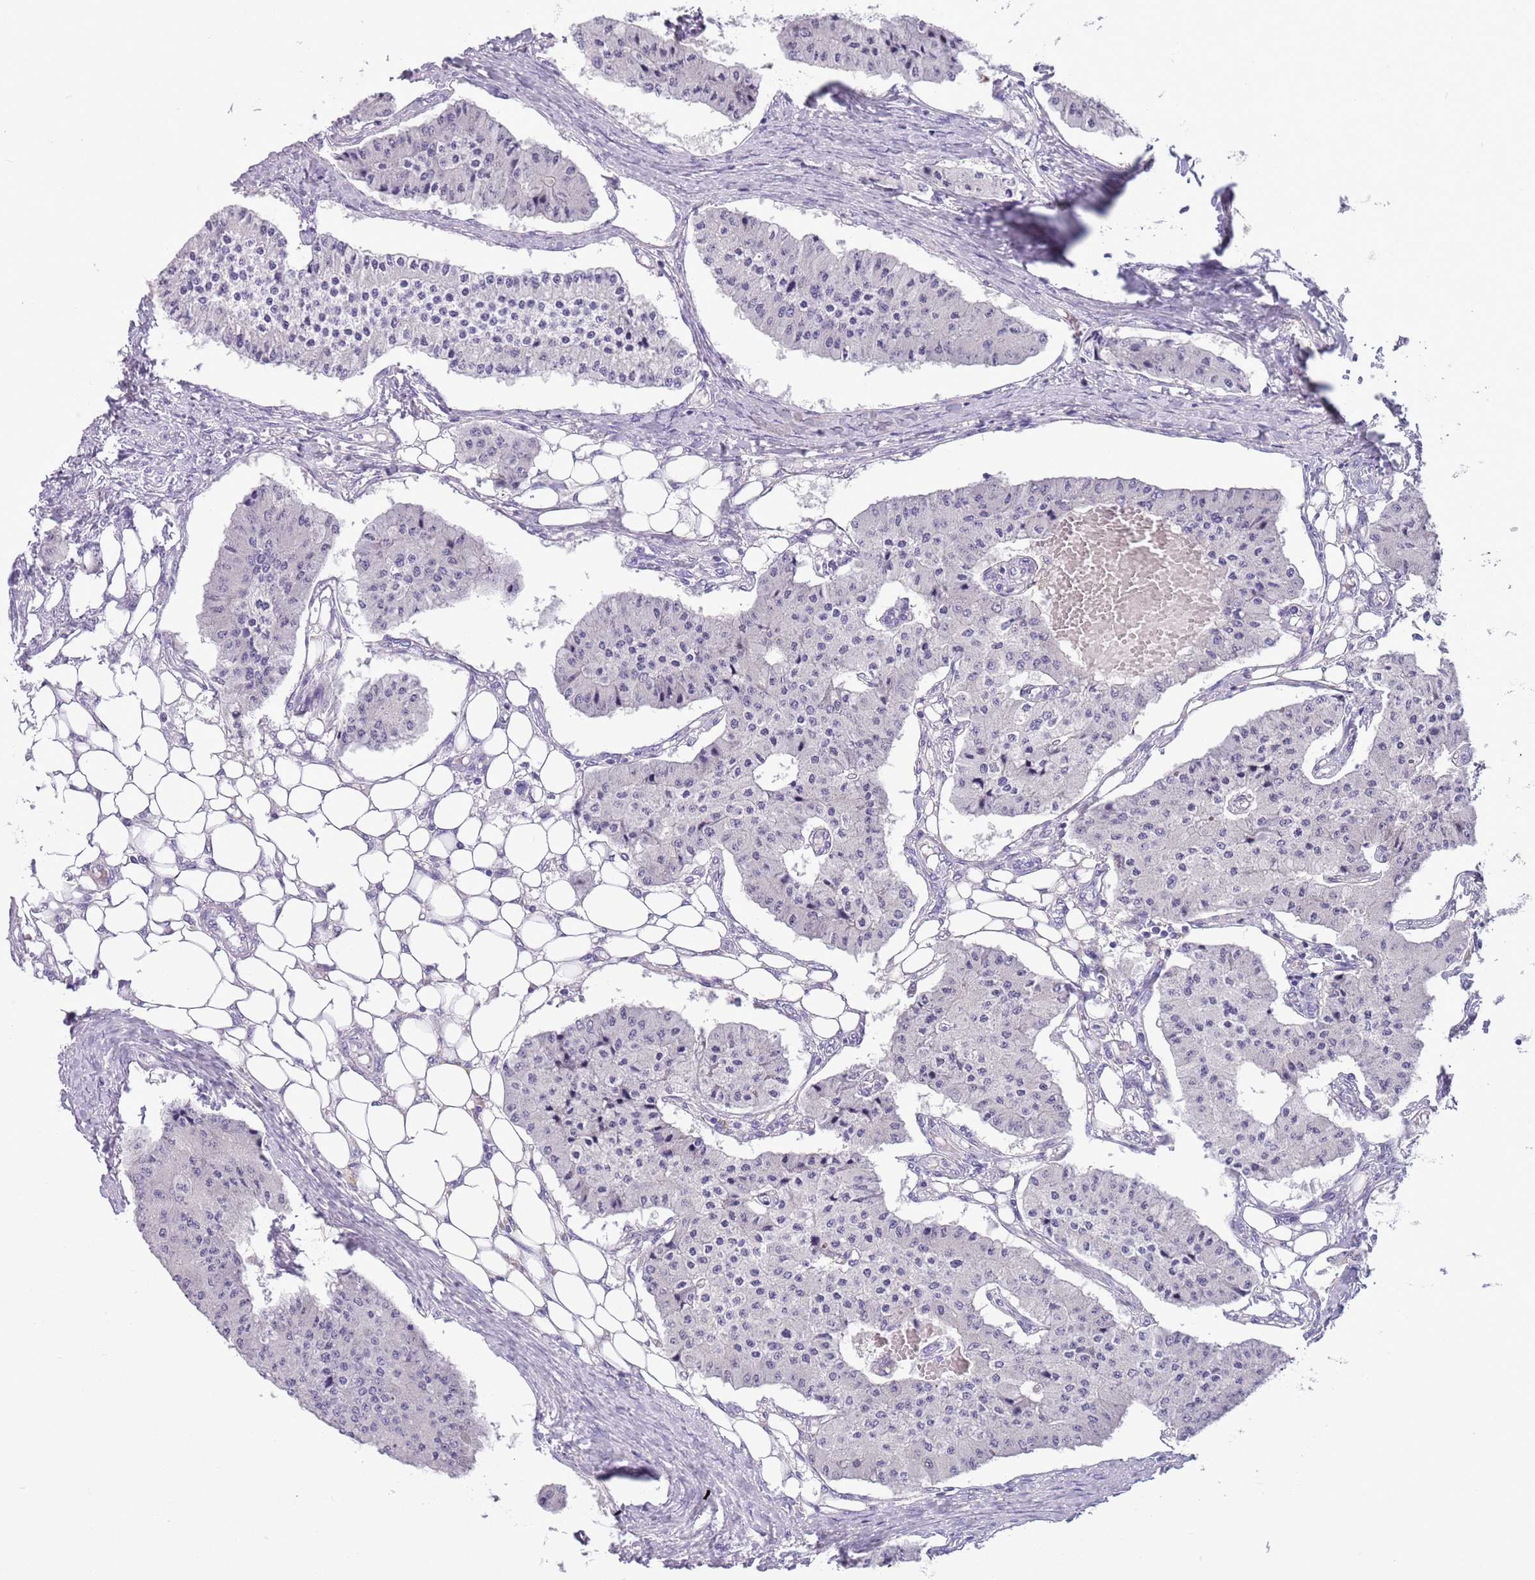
{"staining": {"intensity": "negative", "quantity": "none", "location": "none"}, "tissue": "carcinoid", "cell_type": "Tumor cells", "image_type": "cancer", "snomed": [{"axis": "morphology", "description": "Carcinoid, malignant, NOS"}, {"axis": "topography", "description": "Colon"}], "caption": "Tumor cells show no significant protein positivity in malignant carcinoid. (DAB IHC visualized using brightfield microscopy, high magnification).", "gene": "PFKFB2", "patient": {"sex": "female", "age": 52}}